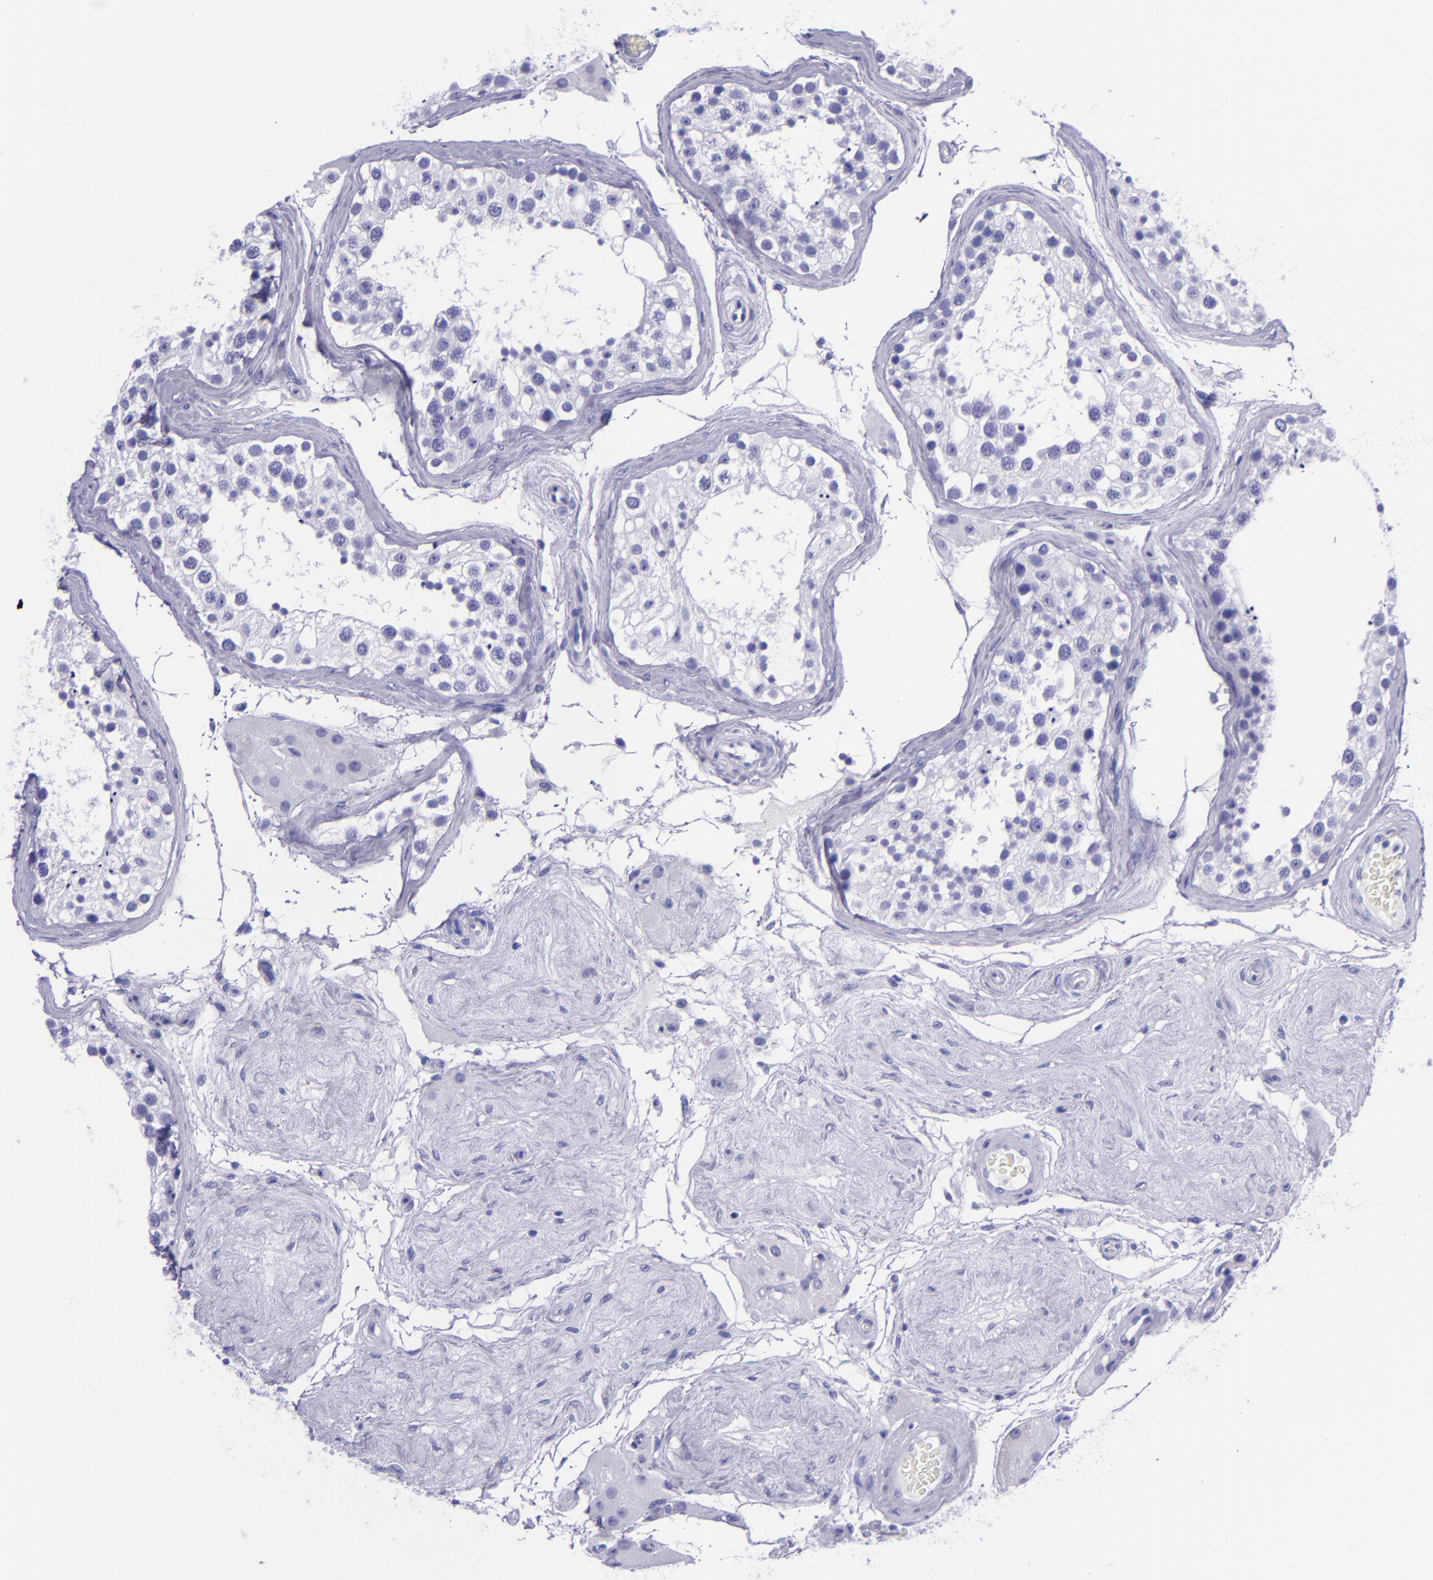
{"staining": {"intensity": "negative", "quantity": "none", "location": "none"}, "tissue": "testis", "cell_type": "Cells in seminiferous ducts", "image_type": "normal", "snomed": [{"axis": "morphology", "description": "Normal tissue, NOS"}, {"axis": "topography", "description": "Testis"}], "caption": "Immunohistochemistry image of unremarkable testis: human testis stained with DAB (3,3'-diaminobenzidine) demonstrates no significant protein positivity in cells in seminiferous ducts. (DAB (3,3'-diaminobenzidine) IHC visualized using brightfield microscopy, high magnification).", "gene": "MBP", "patient": {"sex": "male", "age": 68}}